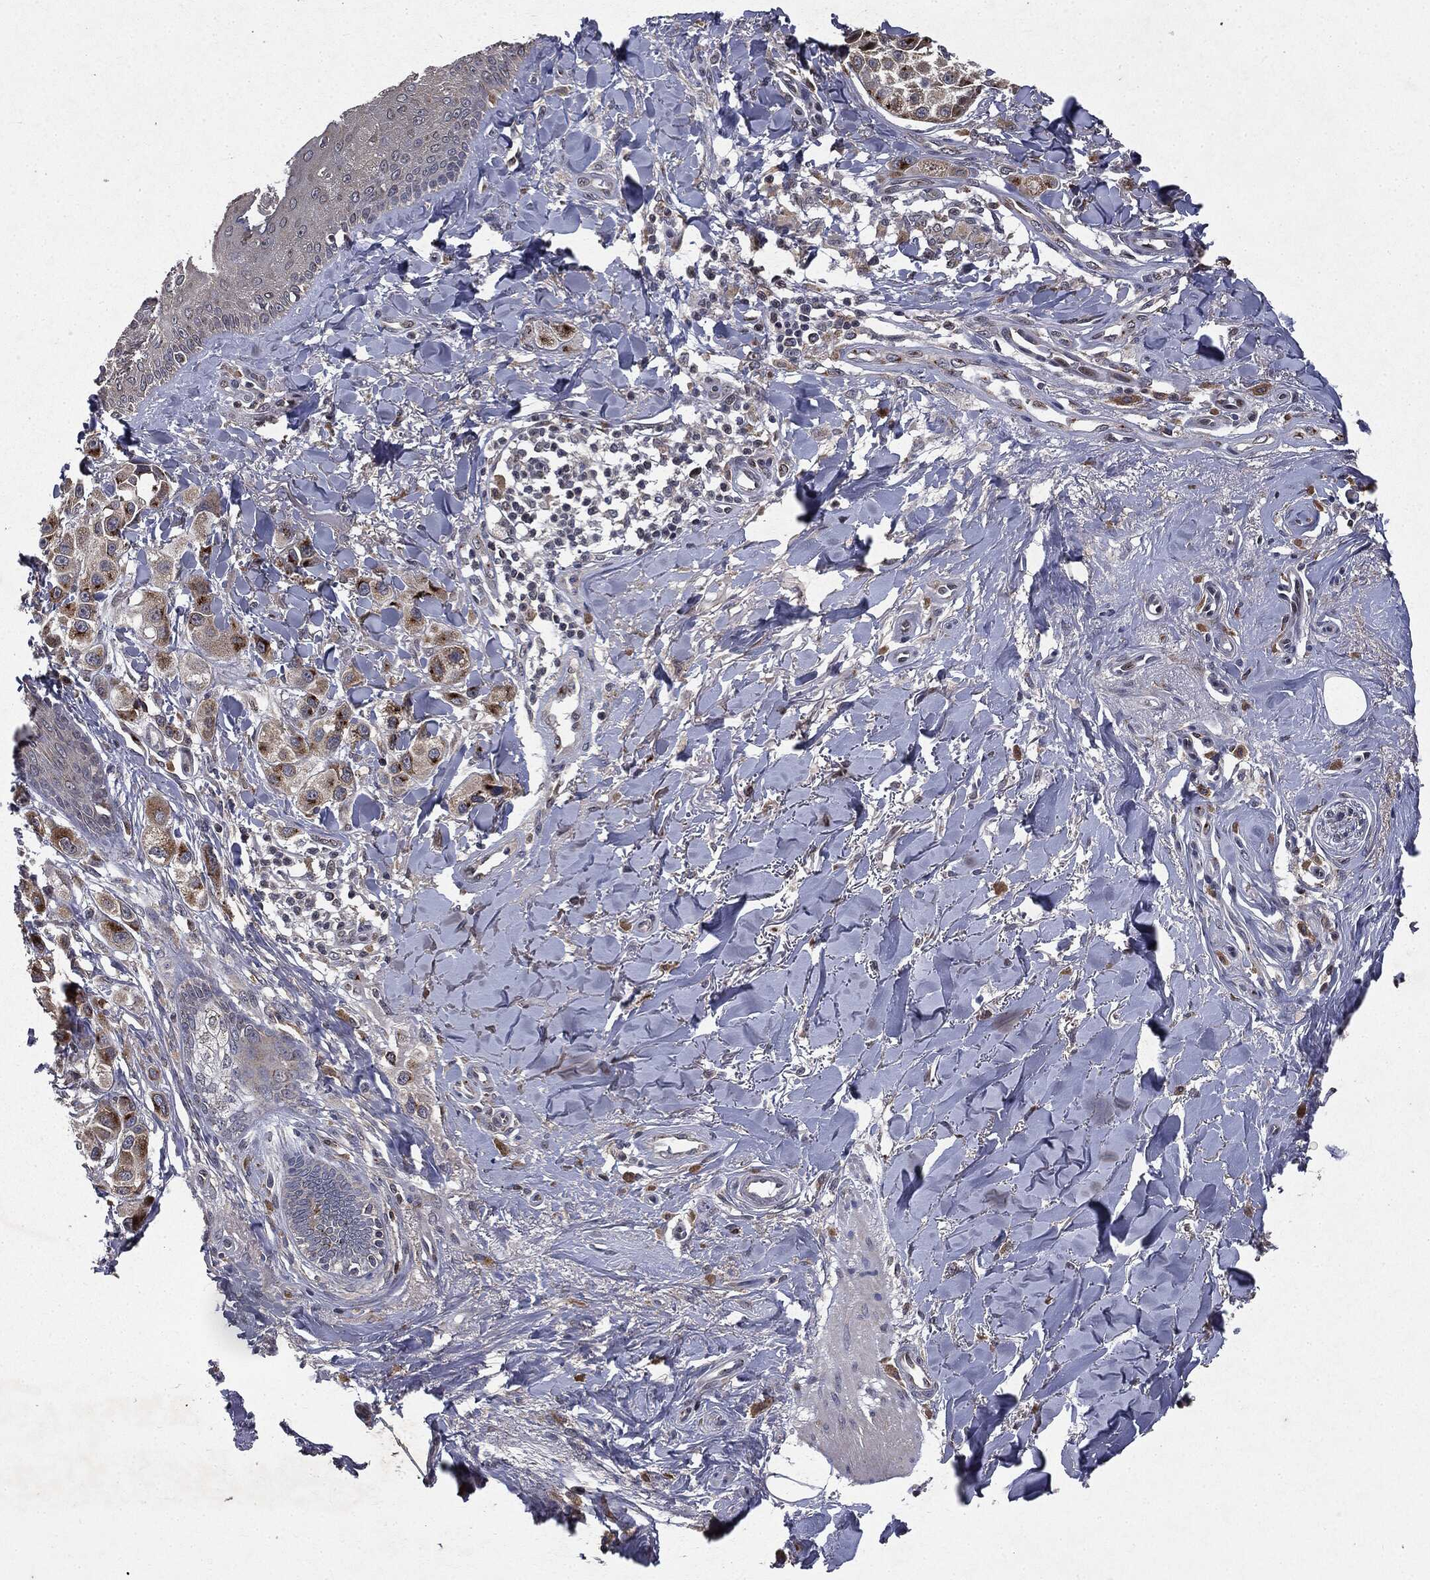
{"staining": {"intensity": "strong", "quantity": ">75%", "location": "cytoplasmic/membranous"}, "tissue": "melanoma", "cell_type": "Tumor cells", "image_type": "cancer", "snomed": [{"axis": "morphology", "description": "Malignant melanoma, NOS"}, {"axis": "topography", "description": "Skin"}], "caption": "Protein staining exhibits strong cytoplasmic/membranous expression in about >75% of tumor cells in melanoma. The protein of interest is stained brown, and the nuclei are stained in blue (DAB IHC with brightfield microscopy, high magnification).", "gene": "PLPPR2", "patient": {"sex": "male", "age": 57}}